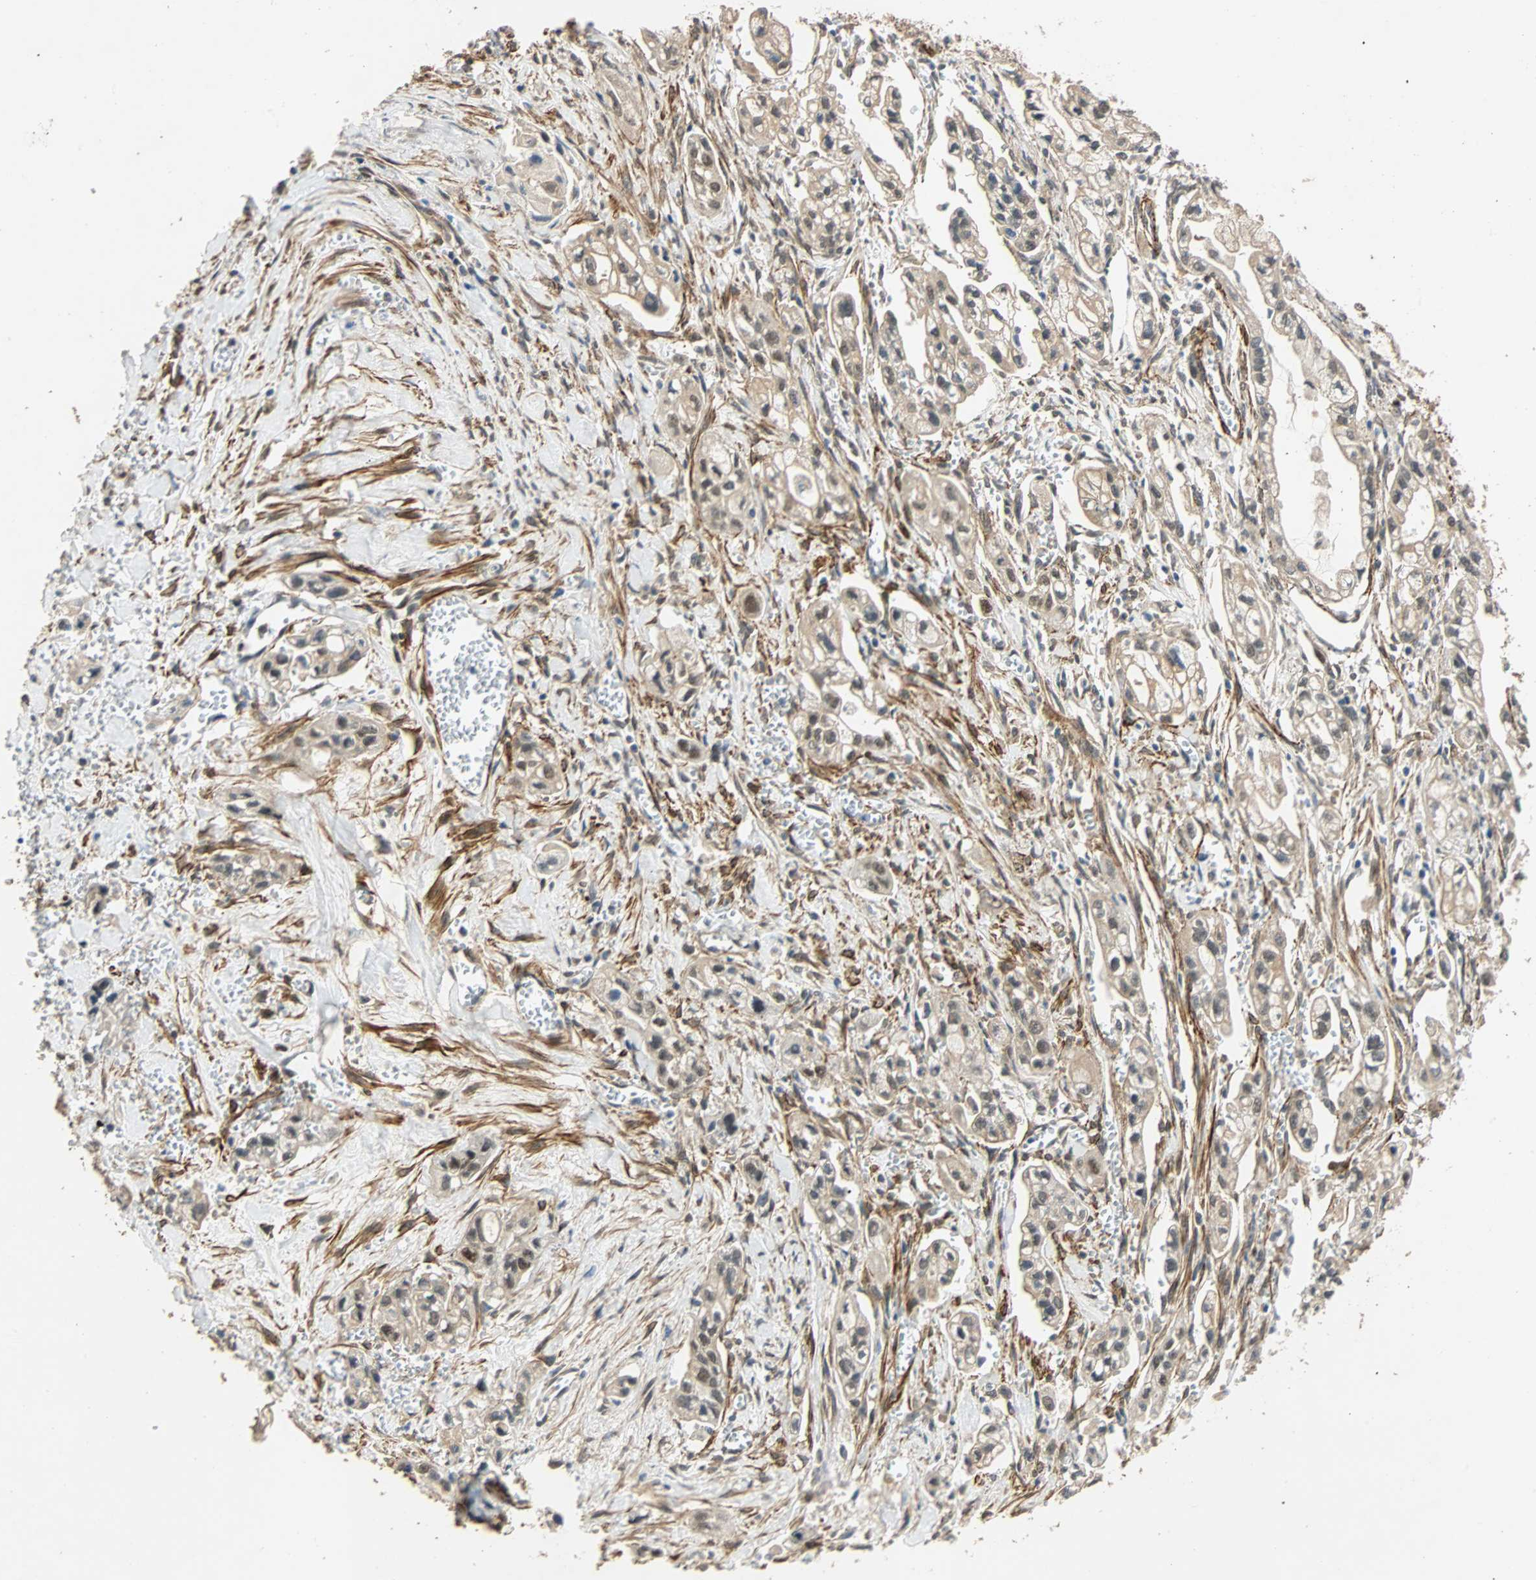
{"staining": {"intensity": "weak", "quantity": "25%-75%", "location": "cytoplasmic/membranous,nuclear"}, "tissue": "pancreatic cancer", "cell_type": "Tumor cells", "image_type": "cancer", "snomed": [{"axis": "morphology", "description": "Adenocarcinoma, NOS"}, {"axis": "topography", "description": "Pancreas"}], "caption": "The photomicrograph exhibits immunohistochemical staining of pancreatic cancer. There is weak cytoplasmic/membranous and nuclear staining is present in about 25%-75% of tumor cells.", "gene": "QSER1", "patient": {"sex": "male", "age": 74}}